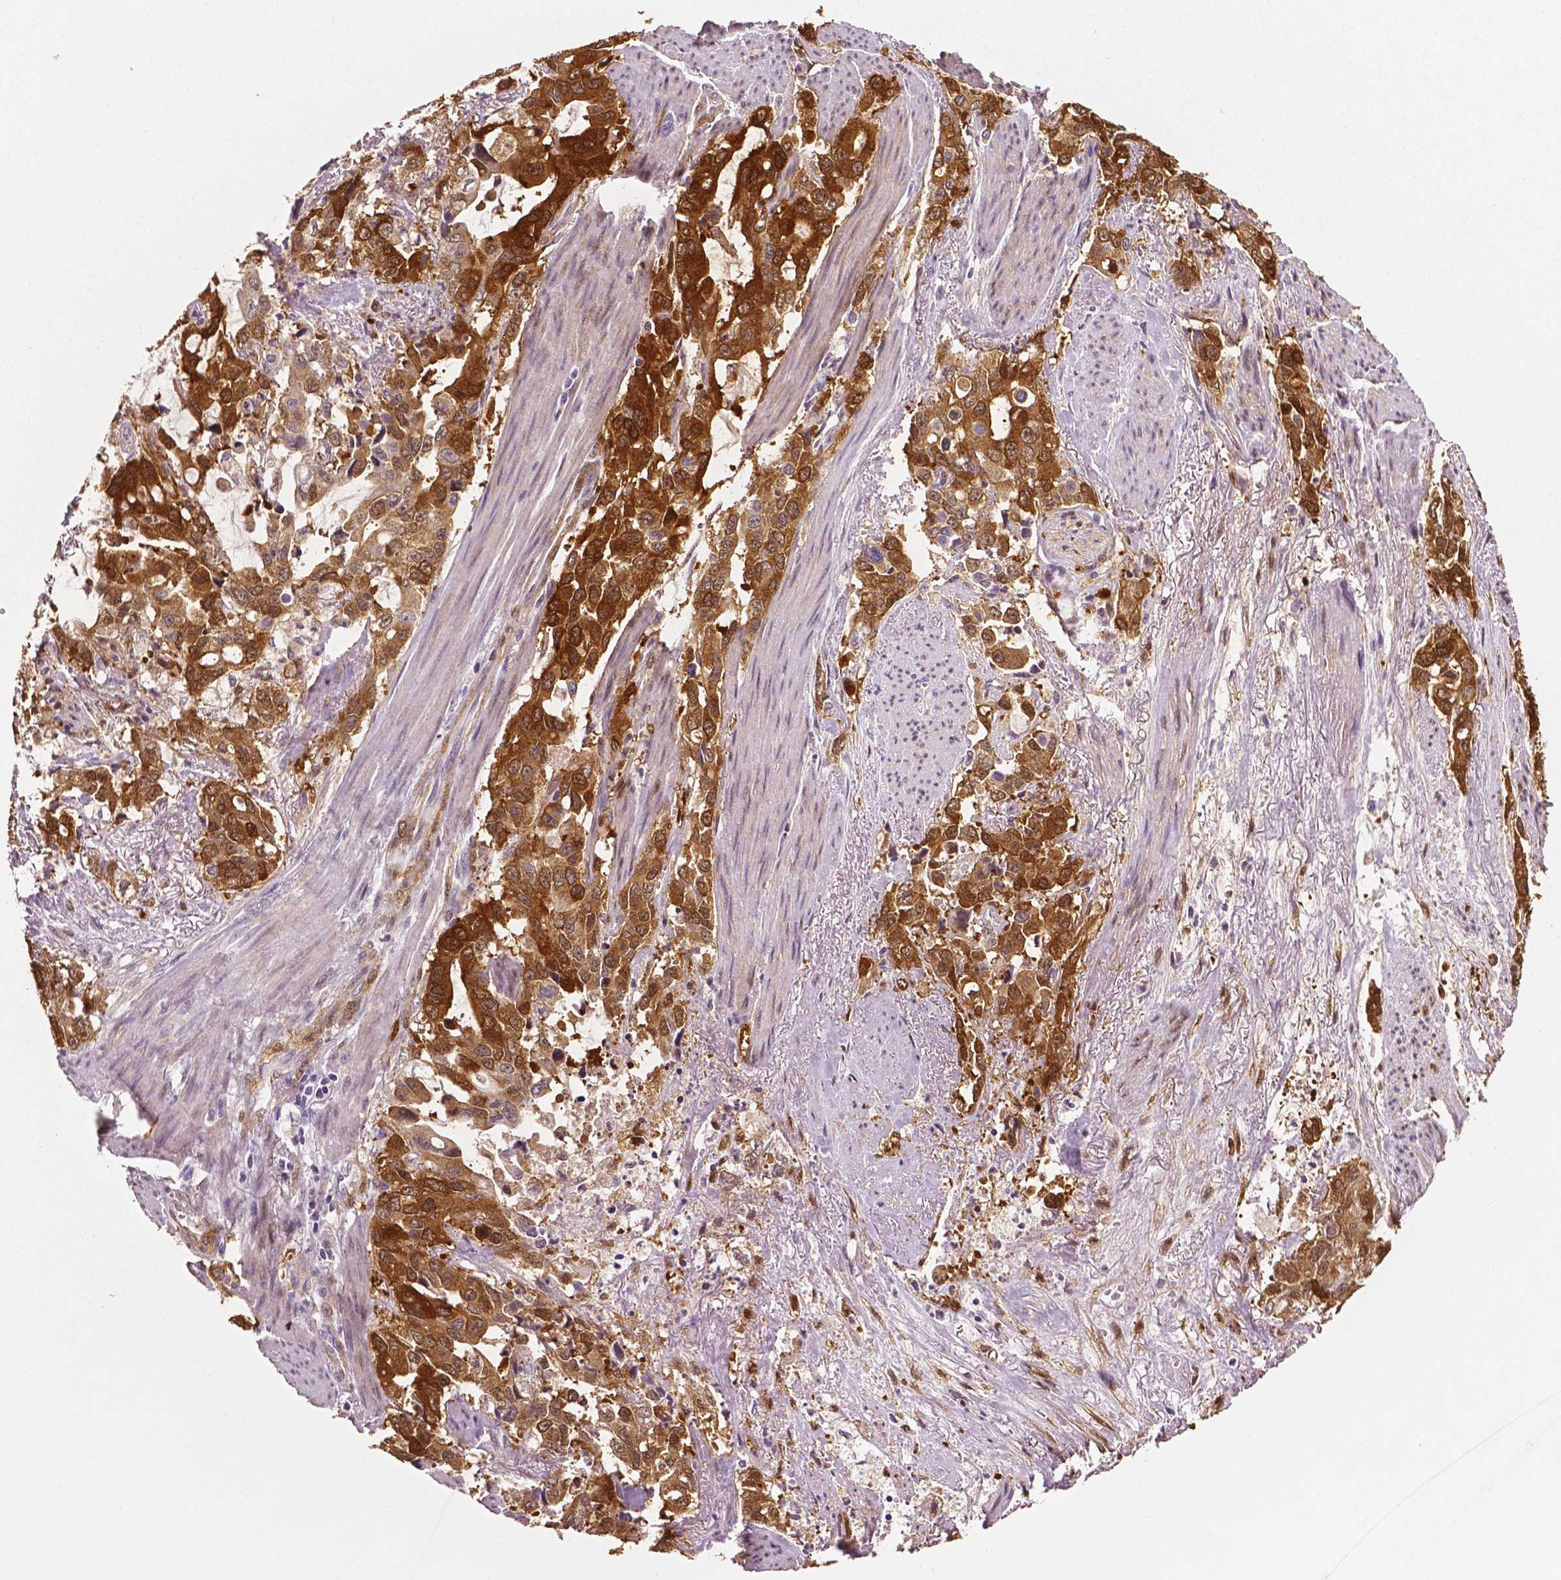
{"staining": {"intensity": "strong", "quantity": ">75%", "location": "cytoplasmic/membranous"}, "tissue": "stomach cancer", "cell_type": "Tumor cells", "image_type": "cancer", "snomed": [{"axis": "morphology", "description": "Adenocarcinoma, NOS"}, {"axis": "topography", "description": "Stomach, upper"}], "caption": "Protein expression by IHC reveals strong cytoplasmic/membranous positivity in about >75% of tumor cells in adenocarcinoma (stomach). The staining was performed using DAB (3,3'-diaminobenzidine), with brown indicating positive protein expression. Nuclei are stained blue with hematoxylin.", "gene": "PHGDH", "patient": {"sex": "male", "age": 85}}